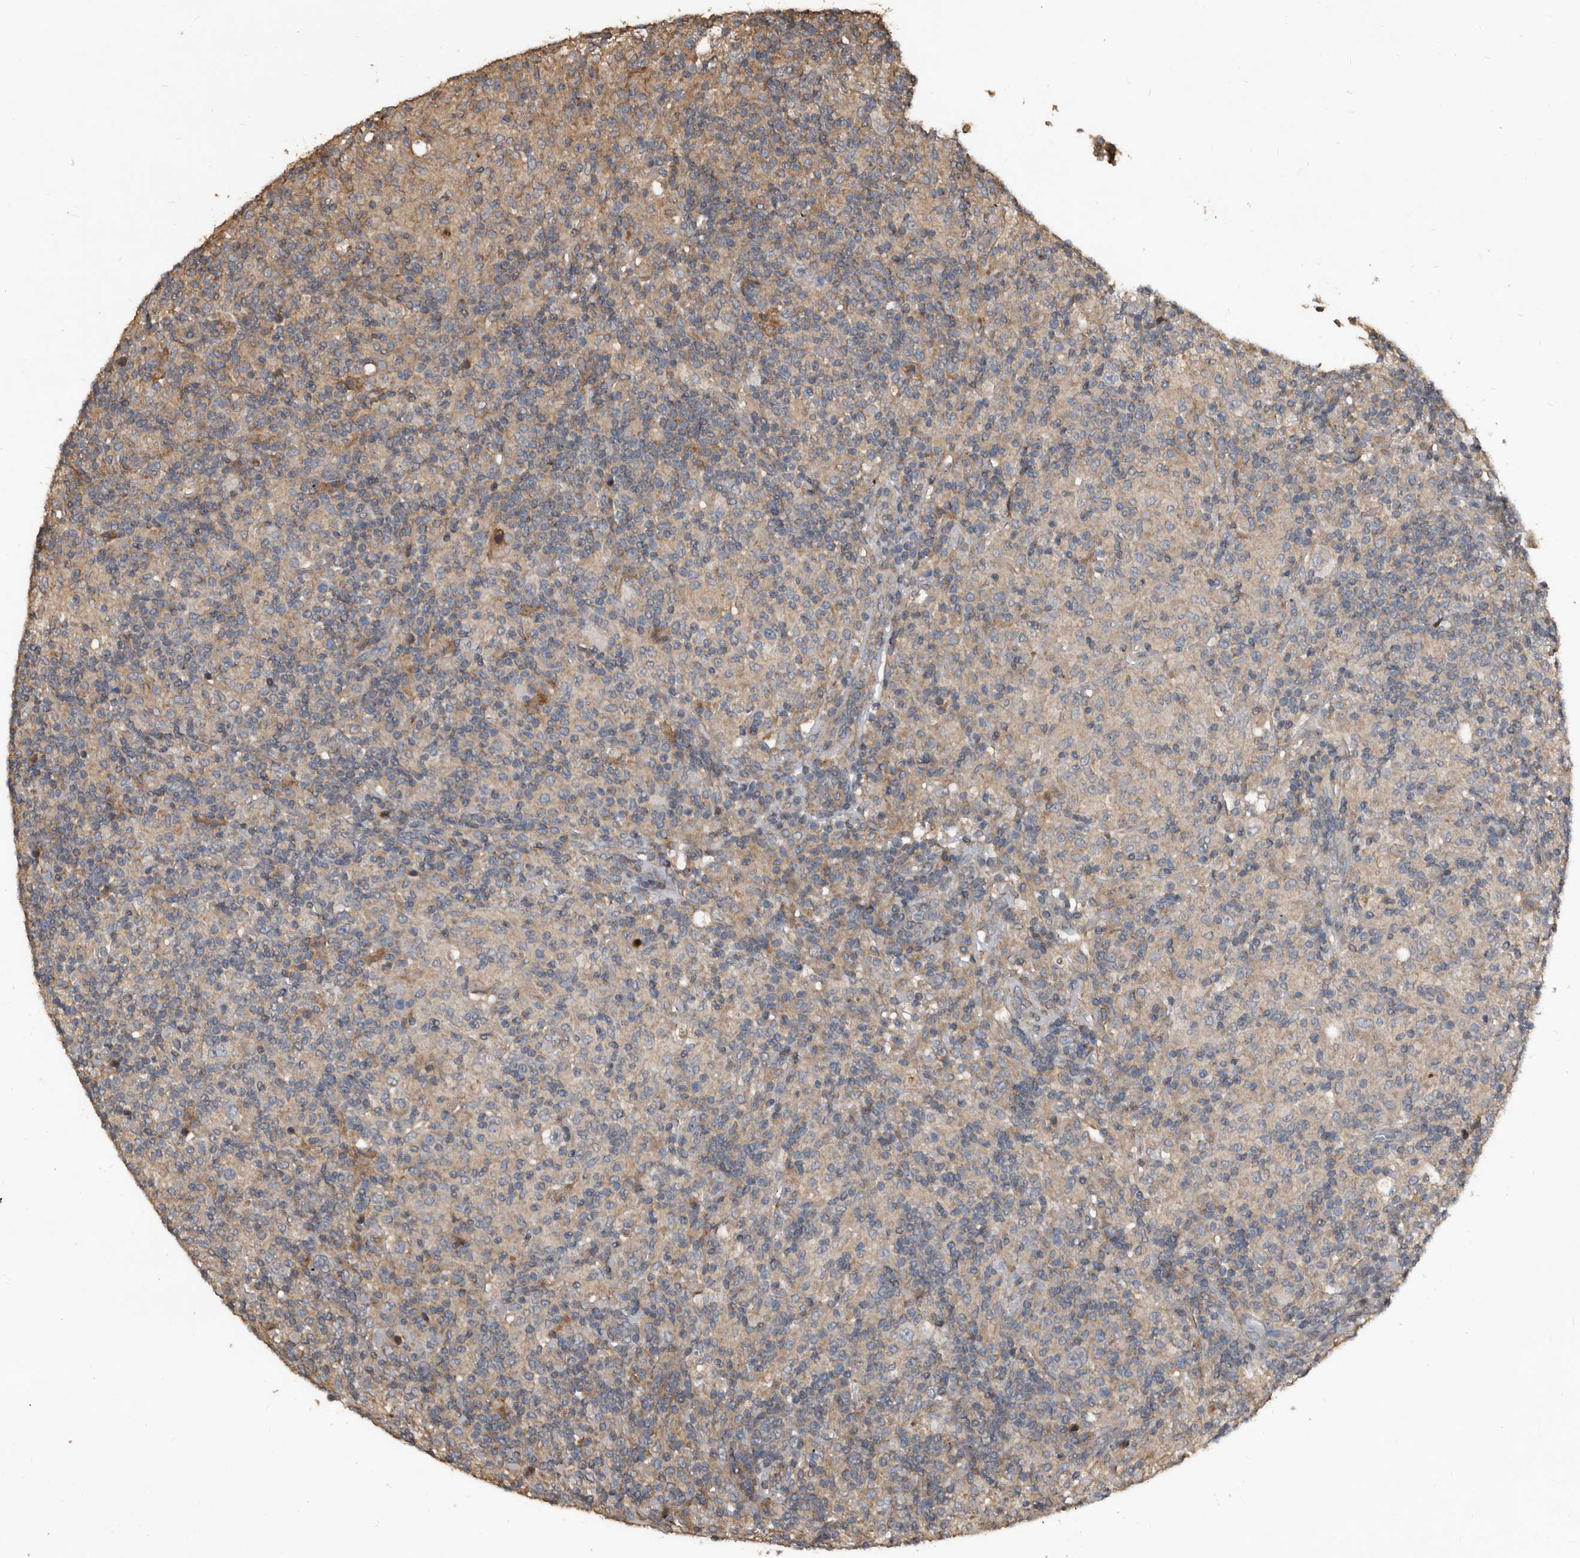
{"staining": {"intensity": "negative", "quantity": "none", "location": "none"}, "tissue": "lymphoma", "cell_type": "Tumor cells", "image_type": "cancer", "snomed": [{"axis": "morphology", "description": "Hodgkin's disease, NOS"}, {"axis": "topography", "description": "Lymph node"}], "caption": "The immunohistochemistry (IHC) histopathology image has no significant expression in tumor cells of Hodgkin's disease tissue.", "gene": "GREB1", "patient": {"sex": "male", "age": 70}}